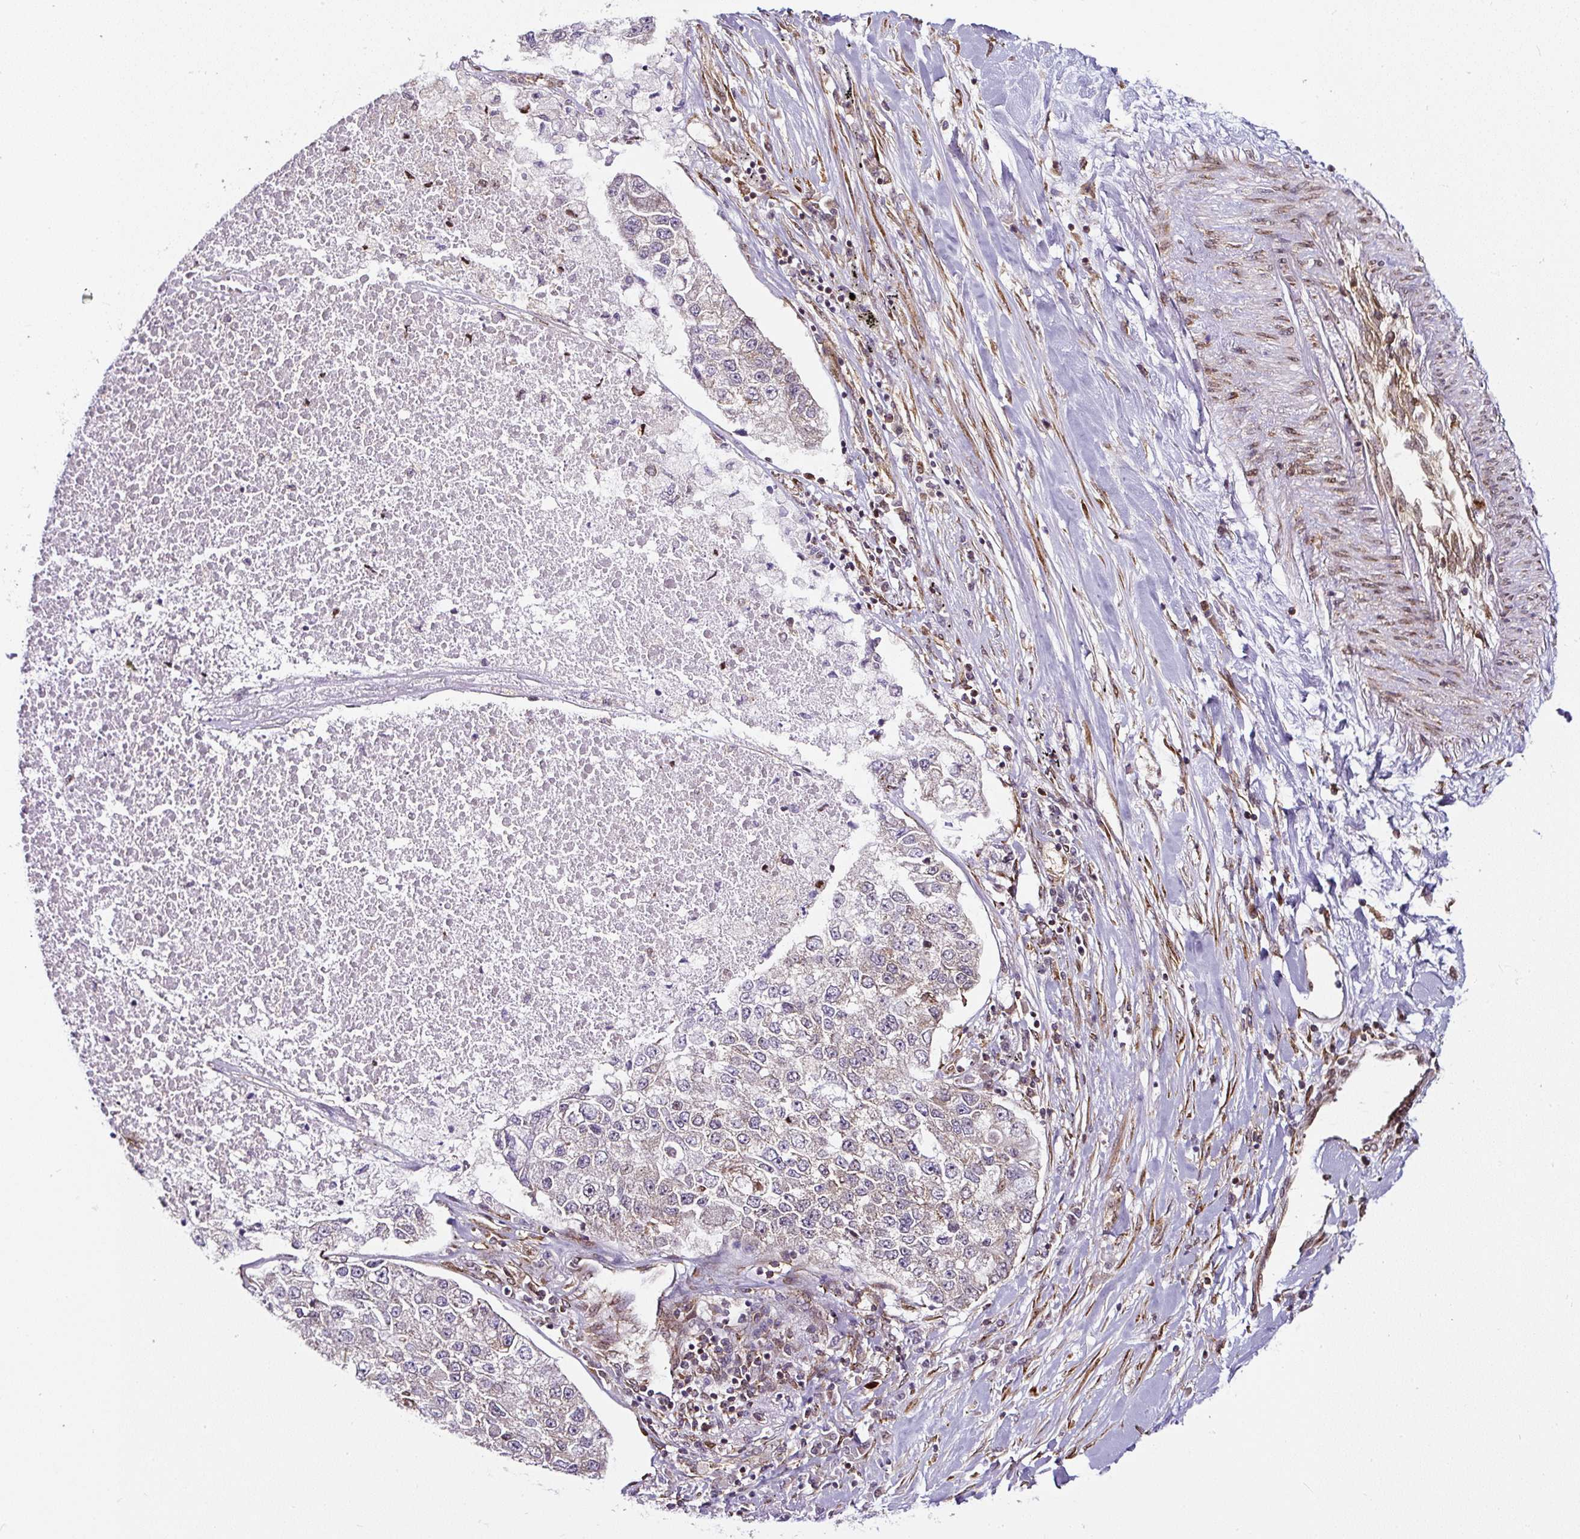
{"staining": {"intensity": "weak", "quantity": "25%-75%", "location": "cytoplasmic/membranous"}, "tissue": "lung cancer", "cell_type": "Tumor cells", "image_type": "cancer", "snomed": [{"axis": "morphology", "description": "Adenocarcinoma, NOS"}, {"axis": "topography", "description": "Lung"}], "caption": "A low amount of weak cytoplasmic/membranous expression is seen in about 25%-75% of tumor cells in lung cancer tissue. The staining is performed using DAB (3,3'-diaminobenzidine) brown chromogen to label protein expression. The nuclei are counter-stained blue using hematoxylin.", "gene": "KDM4E", "patient": {"sex": "male", "age": 49}}